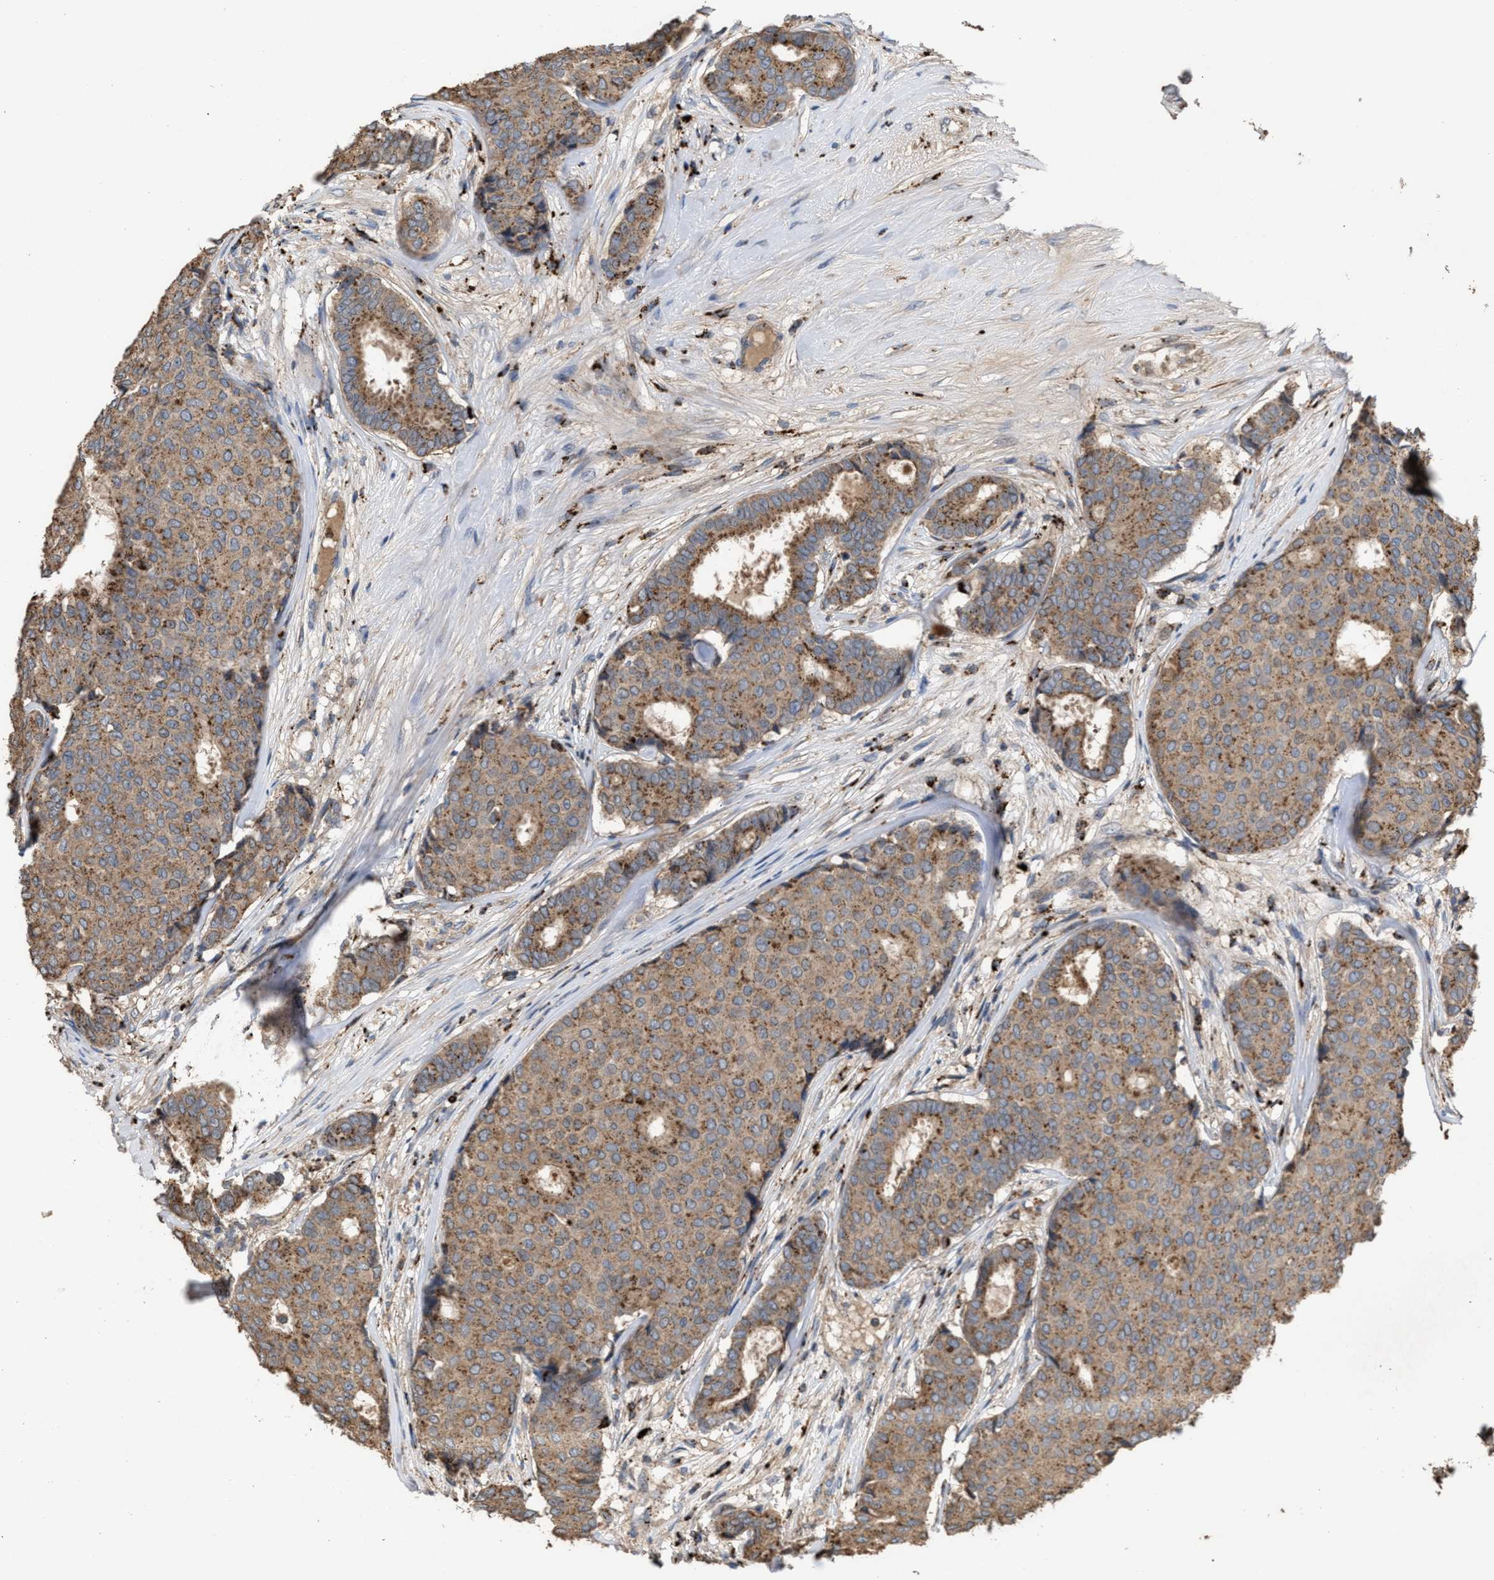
{"staining": {"intensity": "moderate", "quantity": ">75%", "location": "cytoplasmic/membranous"}, "tissue": "breast cancer", "cell_type": "Tumor cells", "image_type": "cancer", "snomed": [{"axis": "morphology", "description": "Duct carcinoma"}, {"axis": "topography", "description": "Breast"}], "caption": "This image shows IHC staining of human infiltrating ductal carcinoma (breast), with medium moderate cytoplasmic/membranous staining in approximately >75% of tumor cells.", "gene": "ELMO3", "patient": {"sex": "female", "age": 75}}